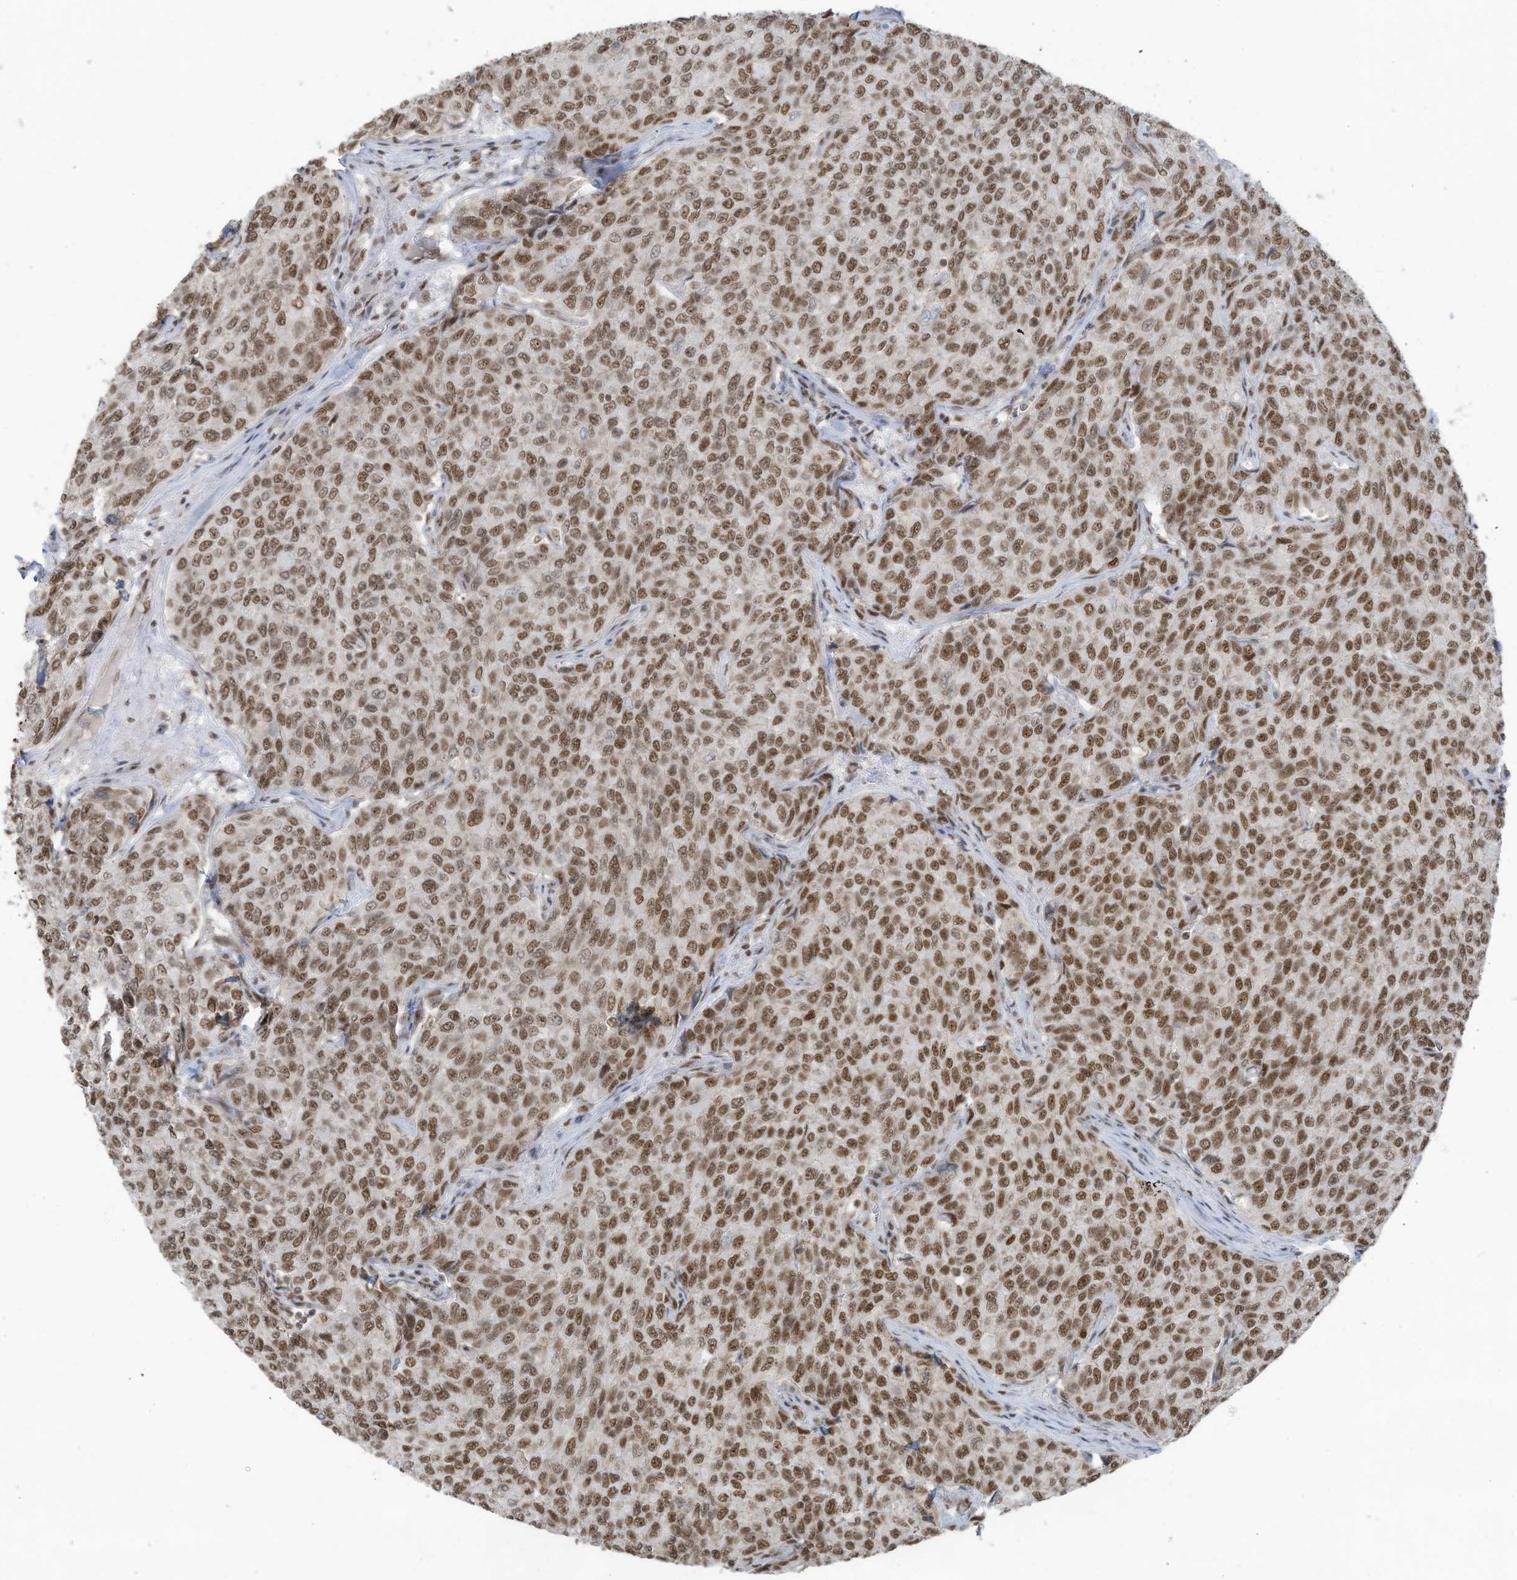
{"staining": {"intensity": "moderate", "quantity": ">75%", "location": "nuclear"}, "tissue": "breast cancer", "cell_type": "Tumor cells", "image_type": "cancer", "snomed": [{"axis": "morphology", "description": "Duct carcinoma"}, {"axis": "topography", "description": "Breast"}], "caption": "Immunohistochemistry image of neoplastic tissue: human breast cancer stained using IHC demonstrates medium levels of moderate protein expression localized specifically in the nuclear of tumor cells, appearing as a nuclear brown color.", "gene": "DBR1", "patient": {"sex": "female", "age": 55}}